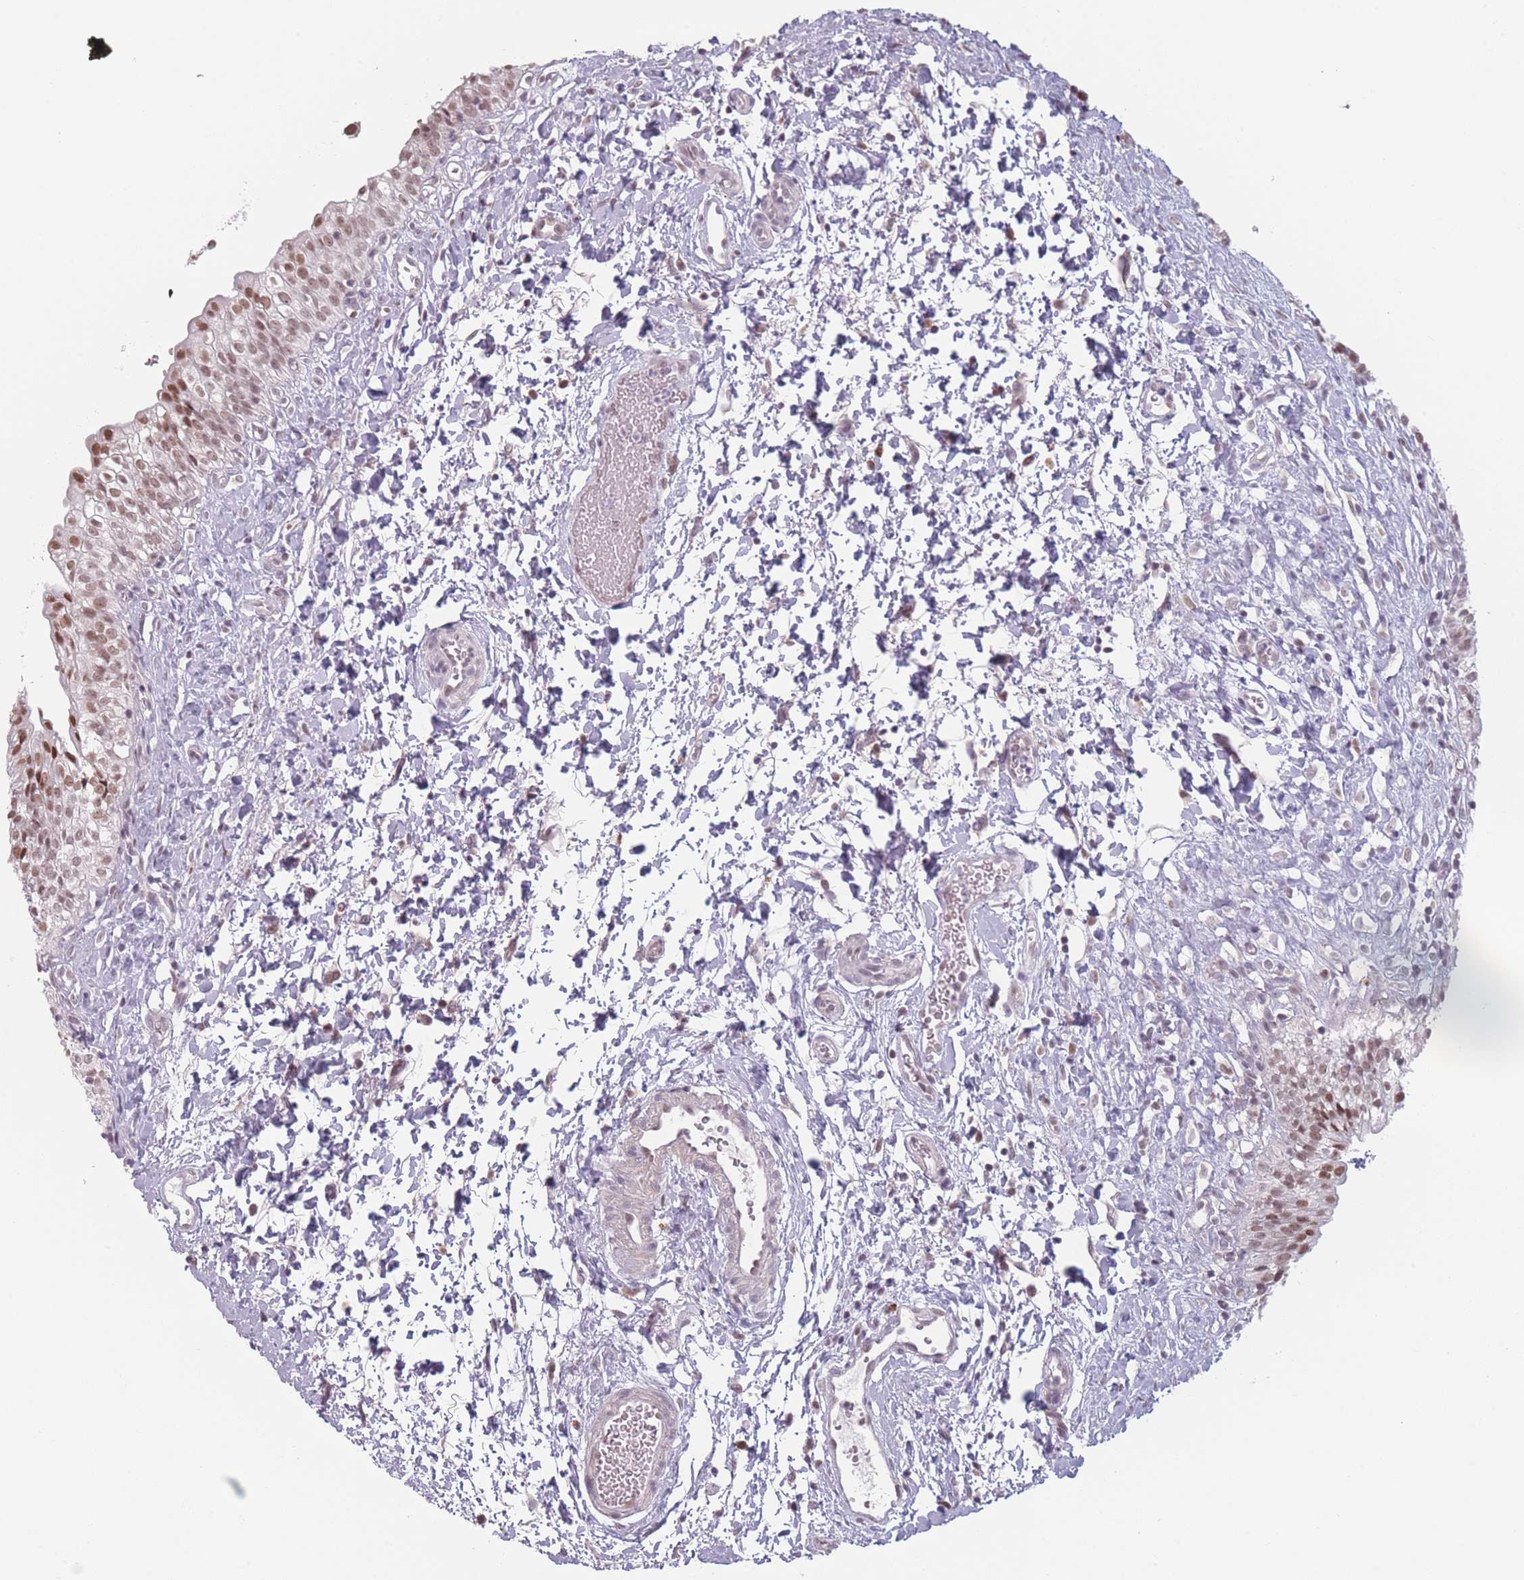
{"staining": {"intensity": "moderate", "quantity": ">75%", "location": "nuclear"}, "tissue": "urinary bladder", "cell_type": "Urothelial cells", "image_type": "normal", "snomed": [{"axis": "morphology", "description": "Normal tissue, NOS"}, {"axis": "topography", "description": "Urinary bladder"}], "caption": "Immunohistochemical staining of benign urinary bladder demonstrates medium levels of moderate nuclear staining in about >75% of urothelial cells.", "gene": "OR10C1", "patient": {"sex": "male", "age": 51}}